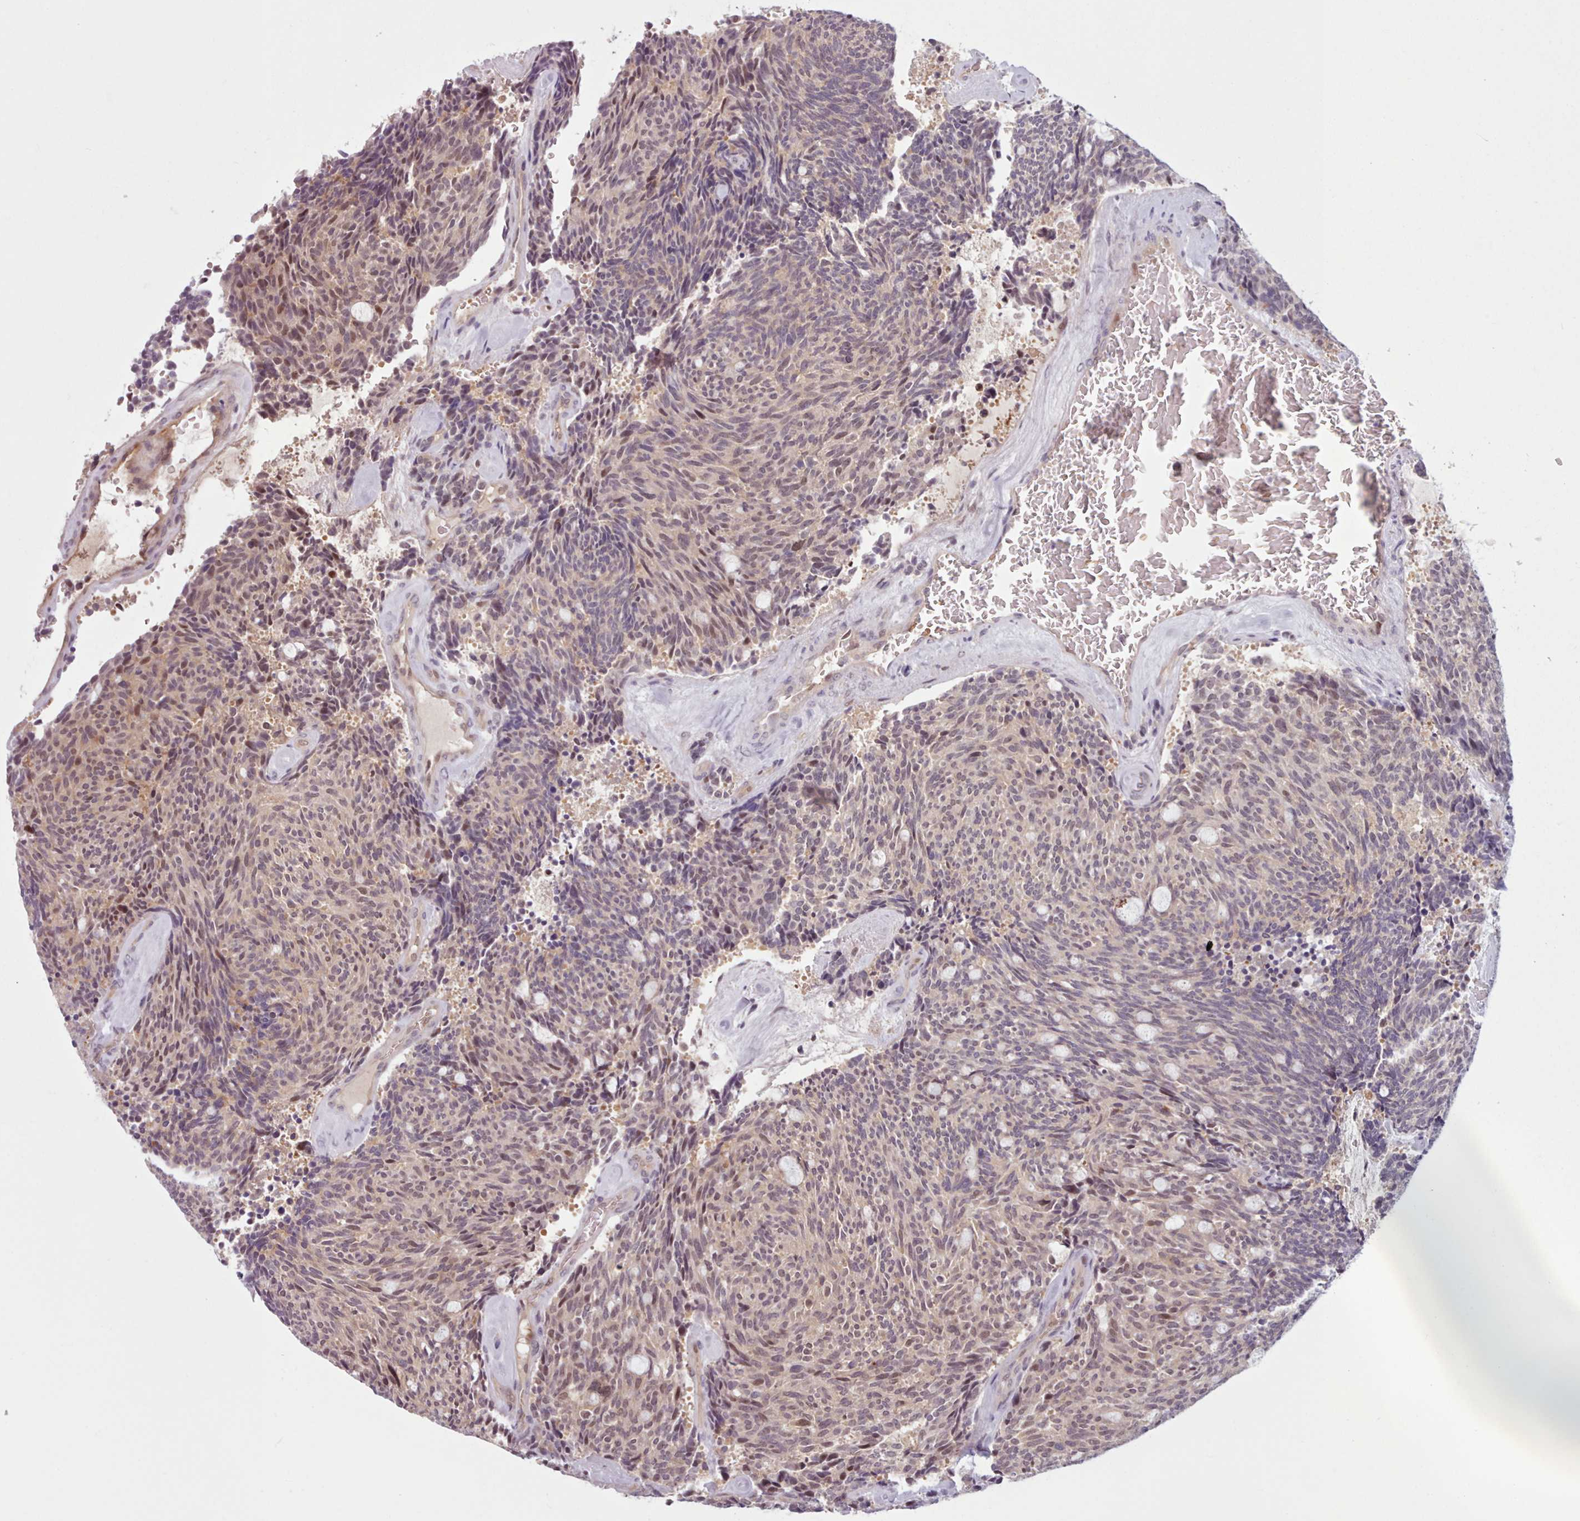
{"staining": {"intensity": "weak", "quantity": "25%-75%", "location": "nuclear"}, "tissue": "carcinoid", "cell_type": "Tumor cells", "image_type": "cancer", "snomed": [{"axis": "morphology", "description": "Carcinoid, malignant, NOS"}, {"axis": "topography", "description": "Pancreas"}], "caption": "Weak nuclear expression for a protein is identified in about 25%-75% of tumor cells of carcinoid using IHC.", "gene": "KBTBD7", "patient": {"sex": "female", "age": 54}}